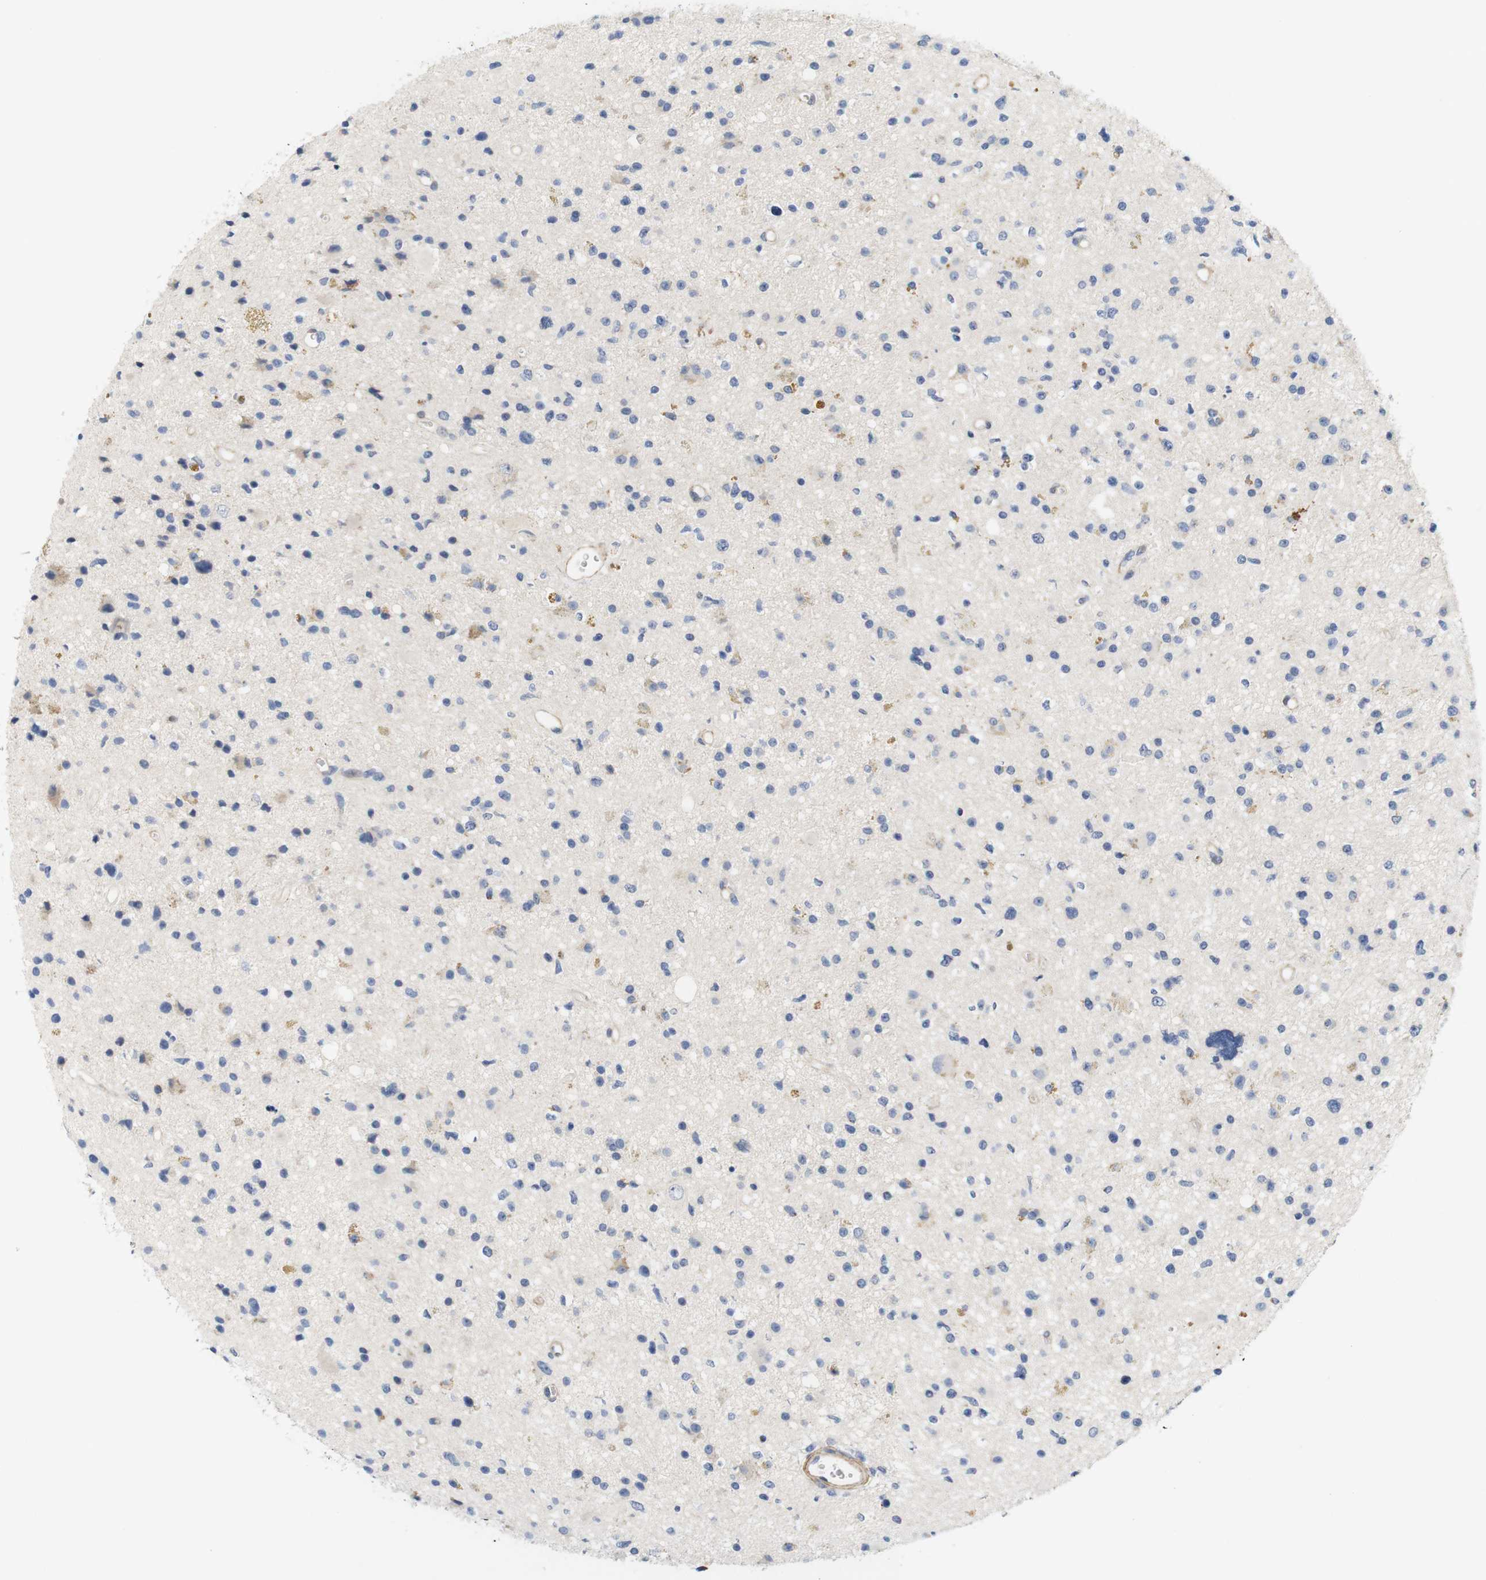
{"staining": {"intensity": "moderate", "quantity": "<25%", "location": "cytoplasmic/membranous"}, "tissue": "glioma", "cell_type": "Tumor cells", "image_type": "cancer", "snomed": [{"axis": "morphology", "description": "Glioma, malignant, High grade"}, {"axis": "topography", "description": "Brain"}], "caption": "Moderate cytoplasmic/membranous staining is appreciated in approximately <25% of tumor cells in glioma.", "gene": "CYB561", "patient": {"sex": "male", "age": 33}}